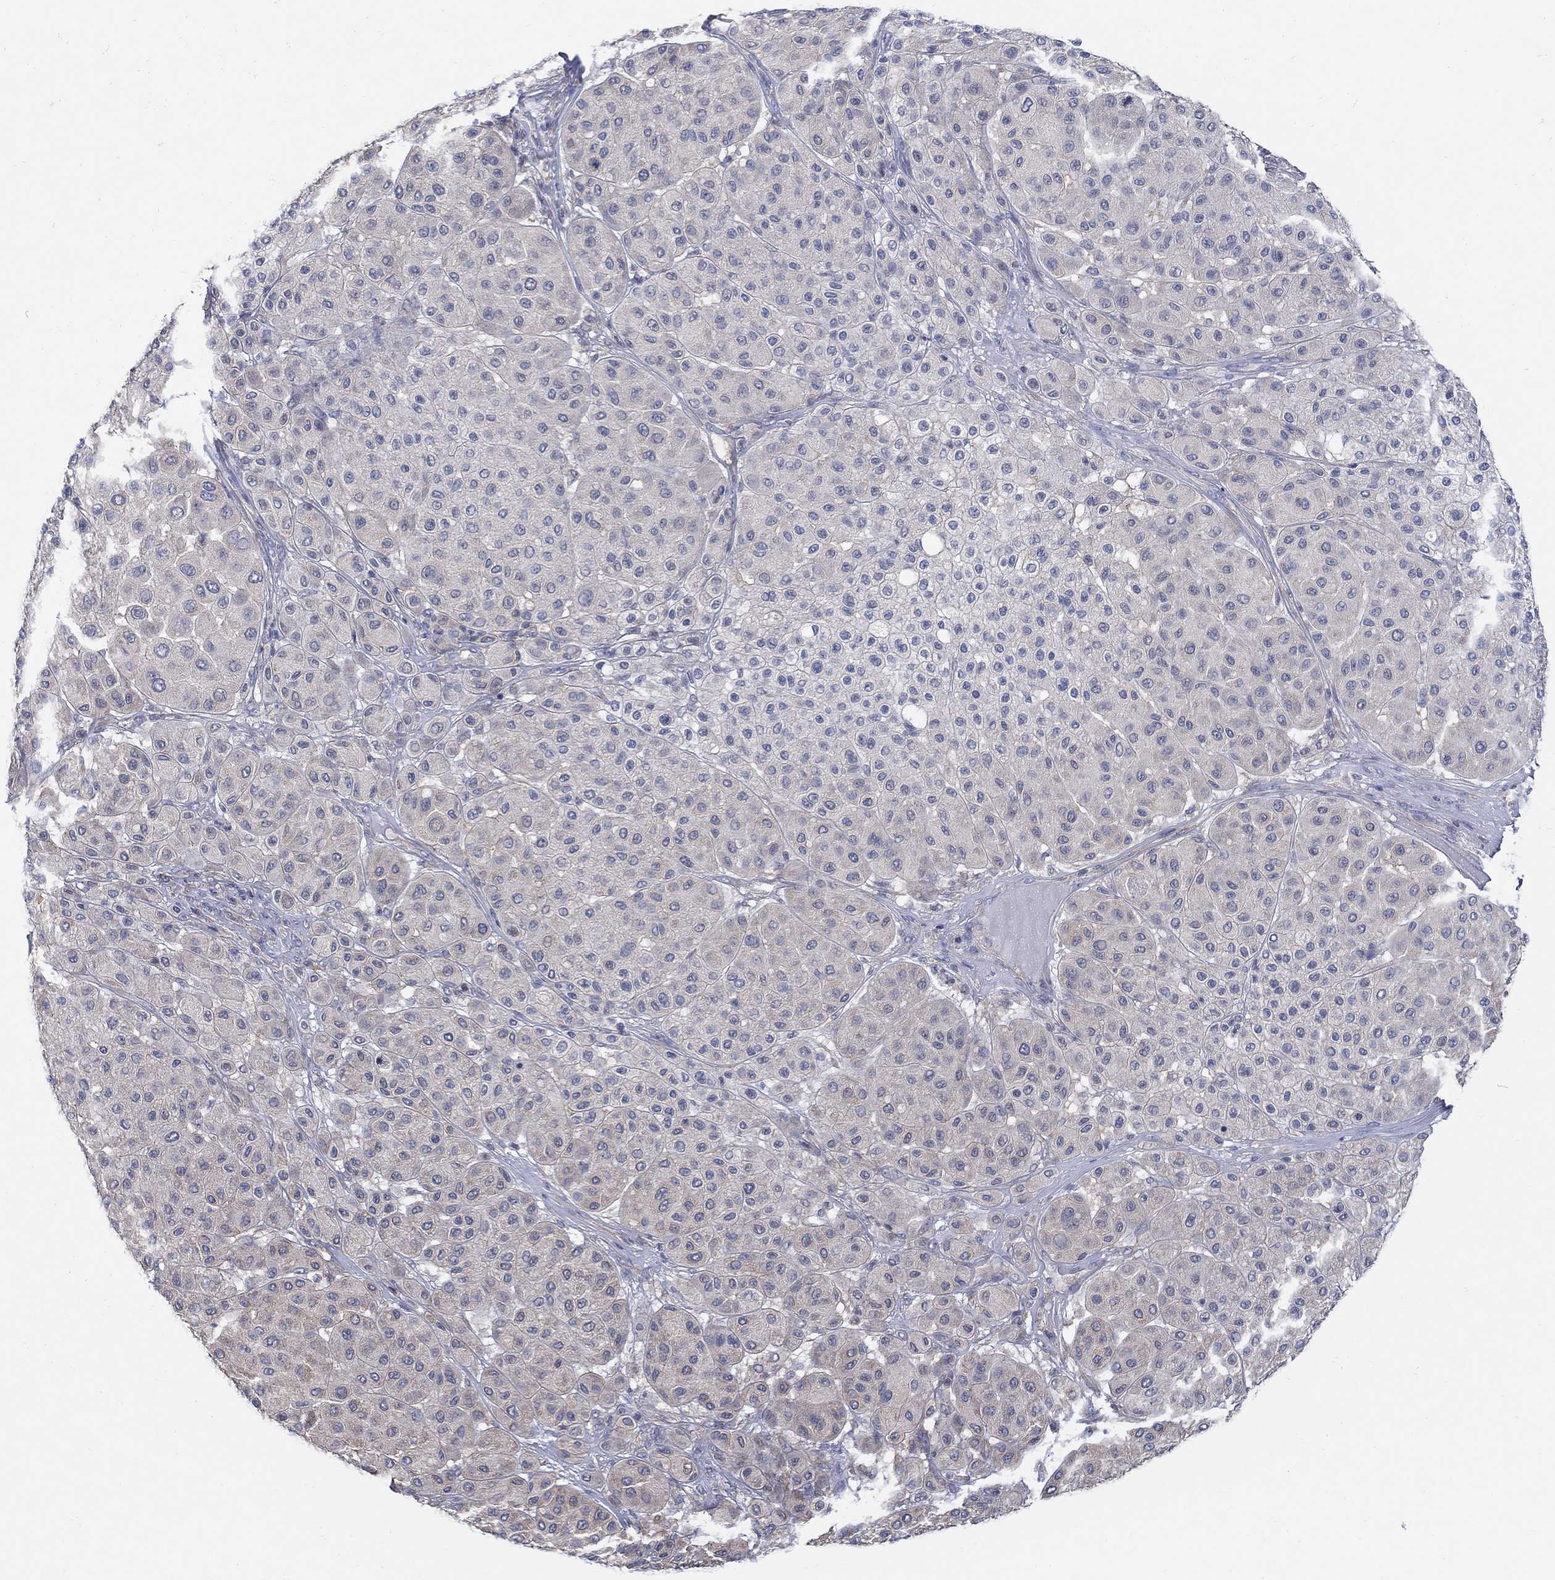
{"staining": {"intensity": "negative", "quantity": "none", "location": "none"}, "tissue": "melanoma", "cell_type": "Tumor cells", "image_type": "cancer", "snomed": [{"axis": "morphology", "description": "Malignant melanoma, Metastatic site"}, {"axis": "topography", "description": "Smooth muscle"}], "caption": "An immunohistochemistry (IHC) photomicrograph of malignant melanoma (metastatic site) is shown. There is no staining in tumor cells of malignant melanoma (metastatic site).", "gene": "TEKT3", "patient": {"sex": "male", "age": 41}}